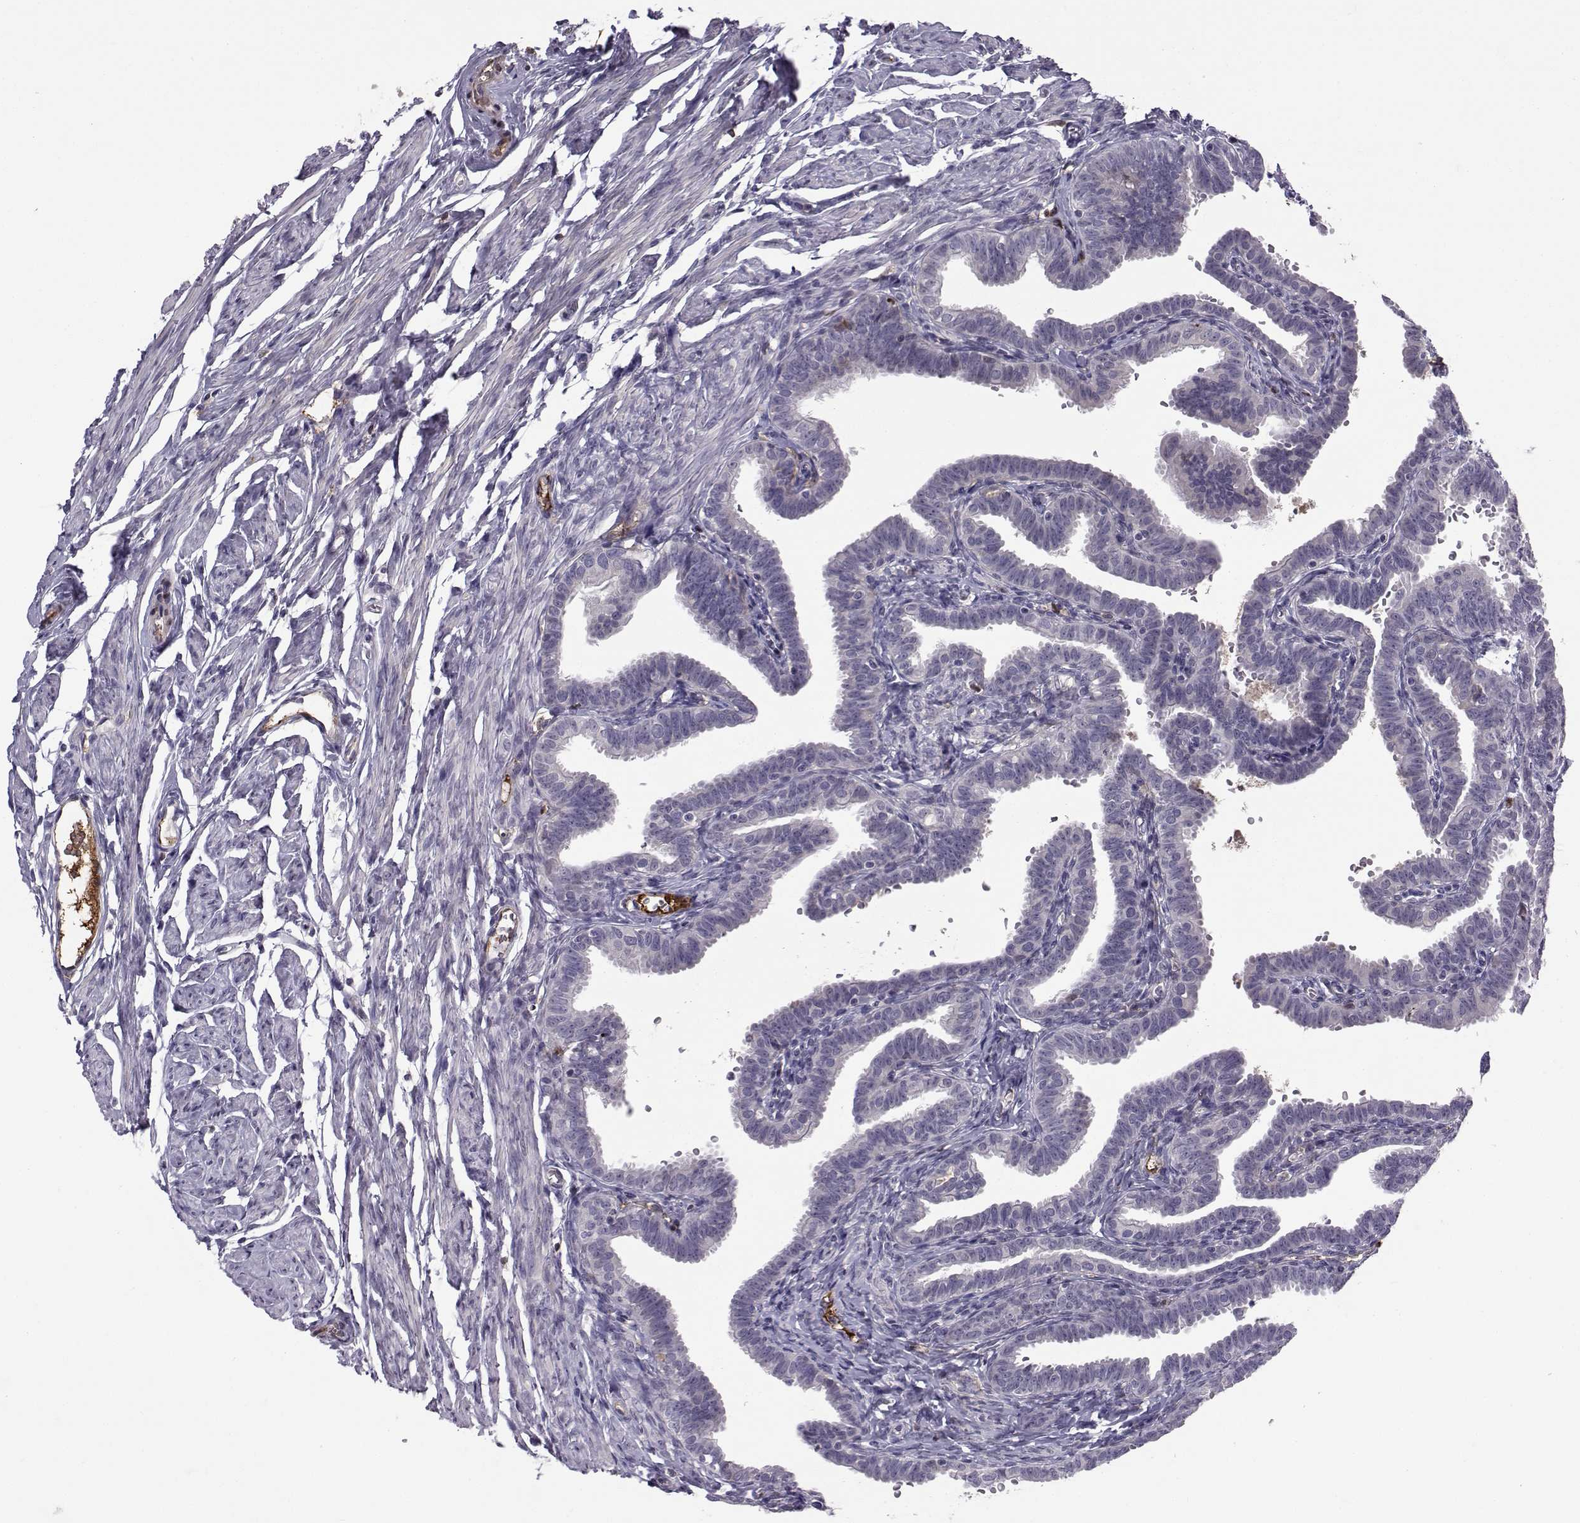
{"staining": {"intensity": "negative", "quantity": "none", "location": "none"}, "tissue": "fallopian tube", "cell_type": "Glandular cells", "image_type": "normal", "snomed": [{"axis": "morphology", "description": "Normal tissue, NOS"}, {"axis": "topography", "description": "Fallopian tube"}, {"axis": "topography", "description": "Ovary"}], "caption": "IHC image of benign fallopian tube: human fallopian tube stained with DAB shows no significant protein positivity in glandular cells. (Stains: DAB (3,3'-diaminobenzidine) IHC with hematoxylin counter stain, Microscopy: brightfield microscopy at high magnification).", "gene": "TNFRSF11B", "patient": {"sex": "female", "age": 57}}